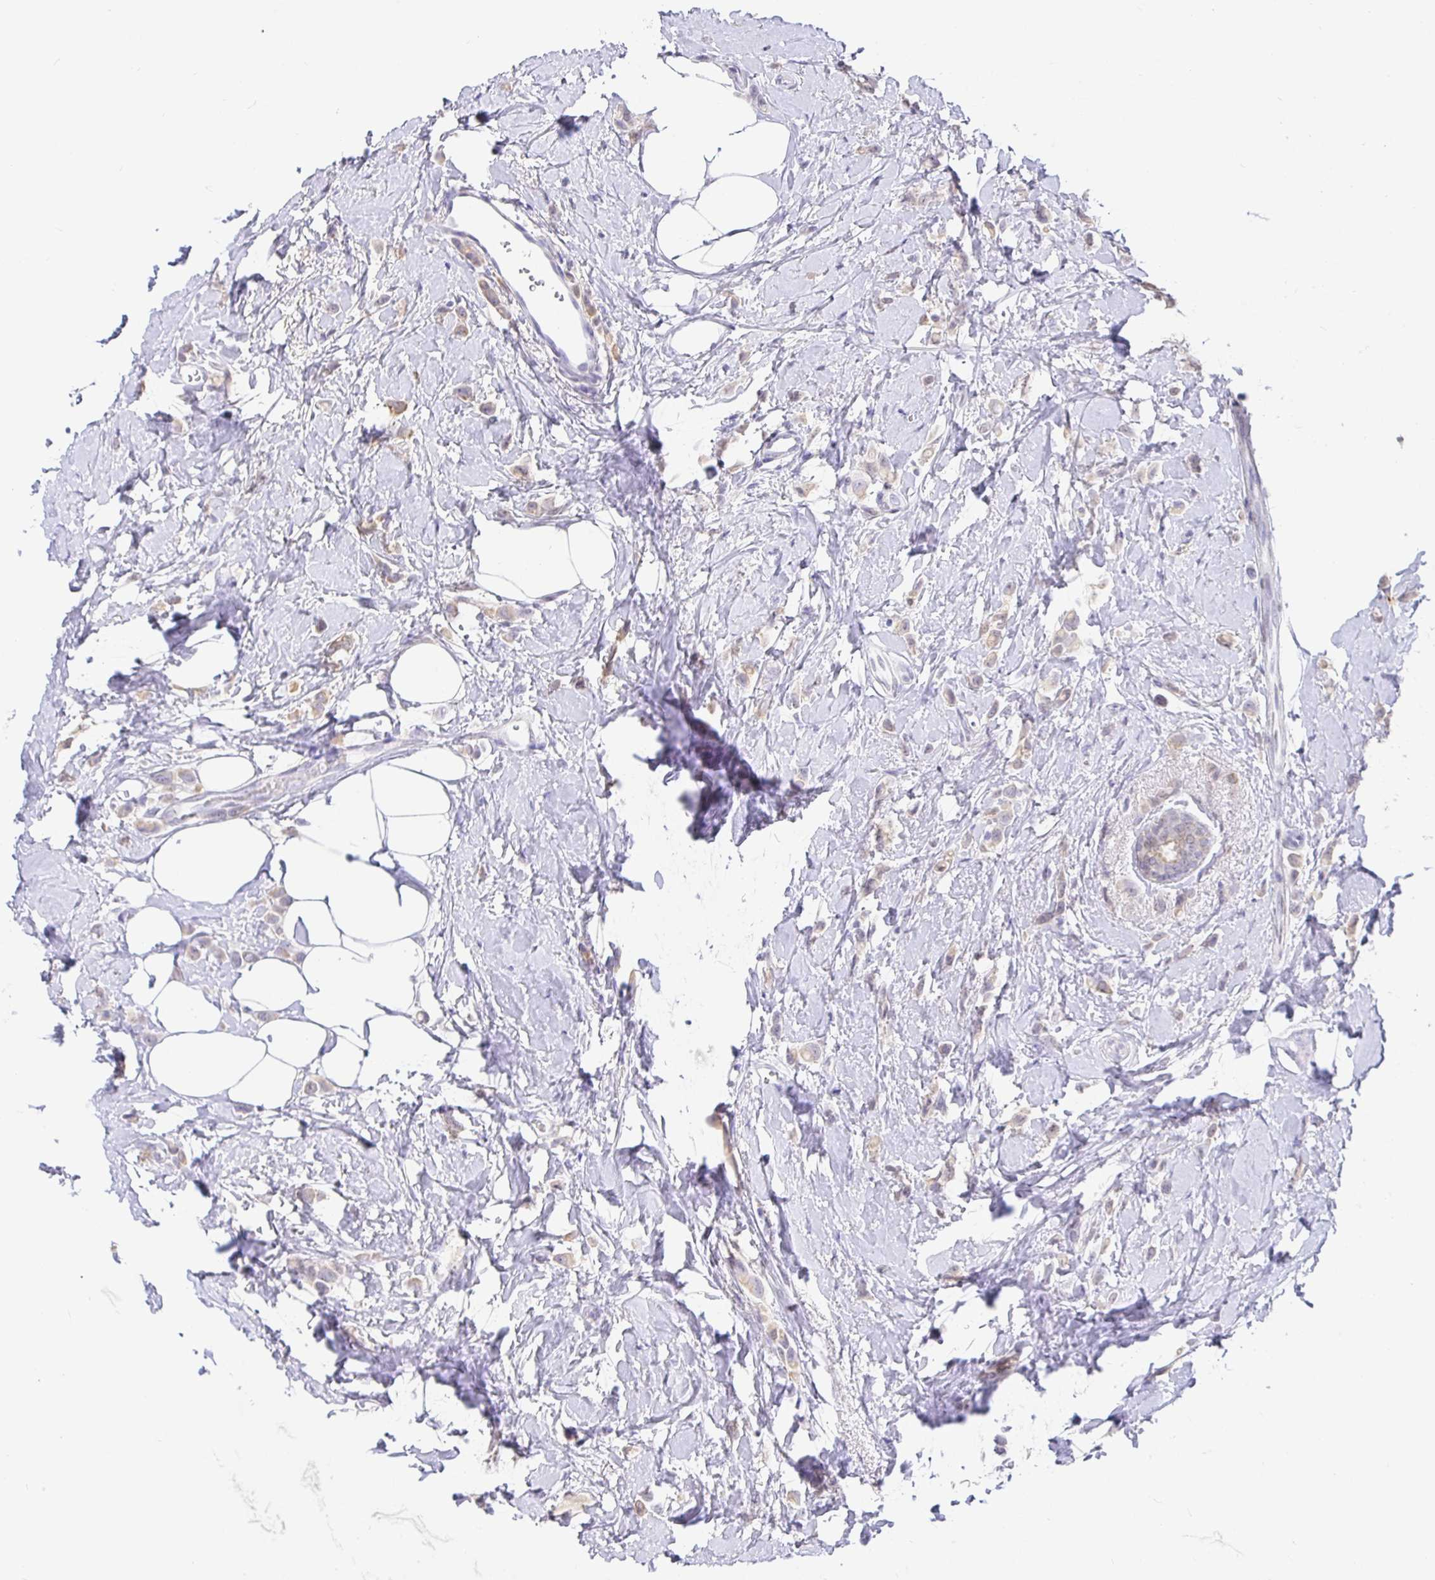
{"staining": {"intensity": "weak", "quantity": "25%-75%", "location": "cytoplasmic/membranous"}, "tissue": "breast cancer", "cell_type": "Tumor cells", "image_type": "cancer", "snomed": [{"axis": "morphology", "description": "Lobular carcinoma"}, {"axis": "topography", "description": "Breast"}], "caption": "Breast lobular carcinoma tissue exhibits weak cytoplasmic/membranous positivity in about 25%-75% of tumor cells, visualized by immunohistochemistry.", "gene": "EZHIP", "patient": {"sex": "female", "age": 66}}